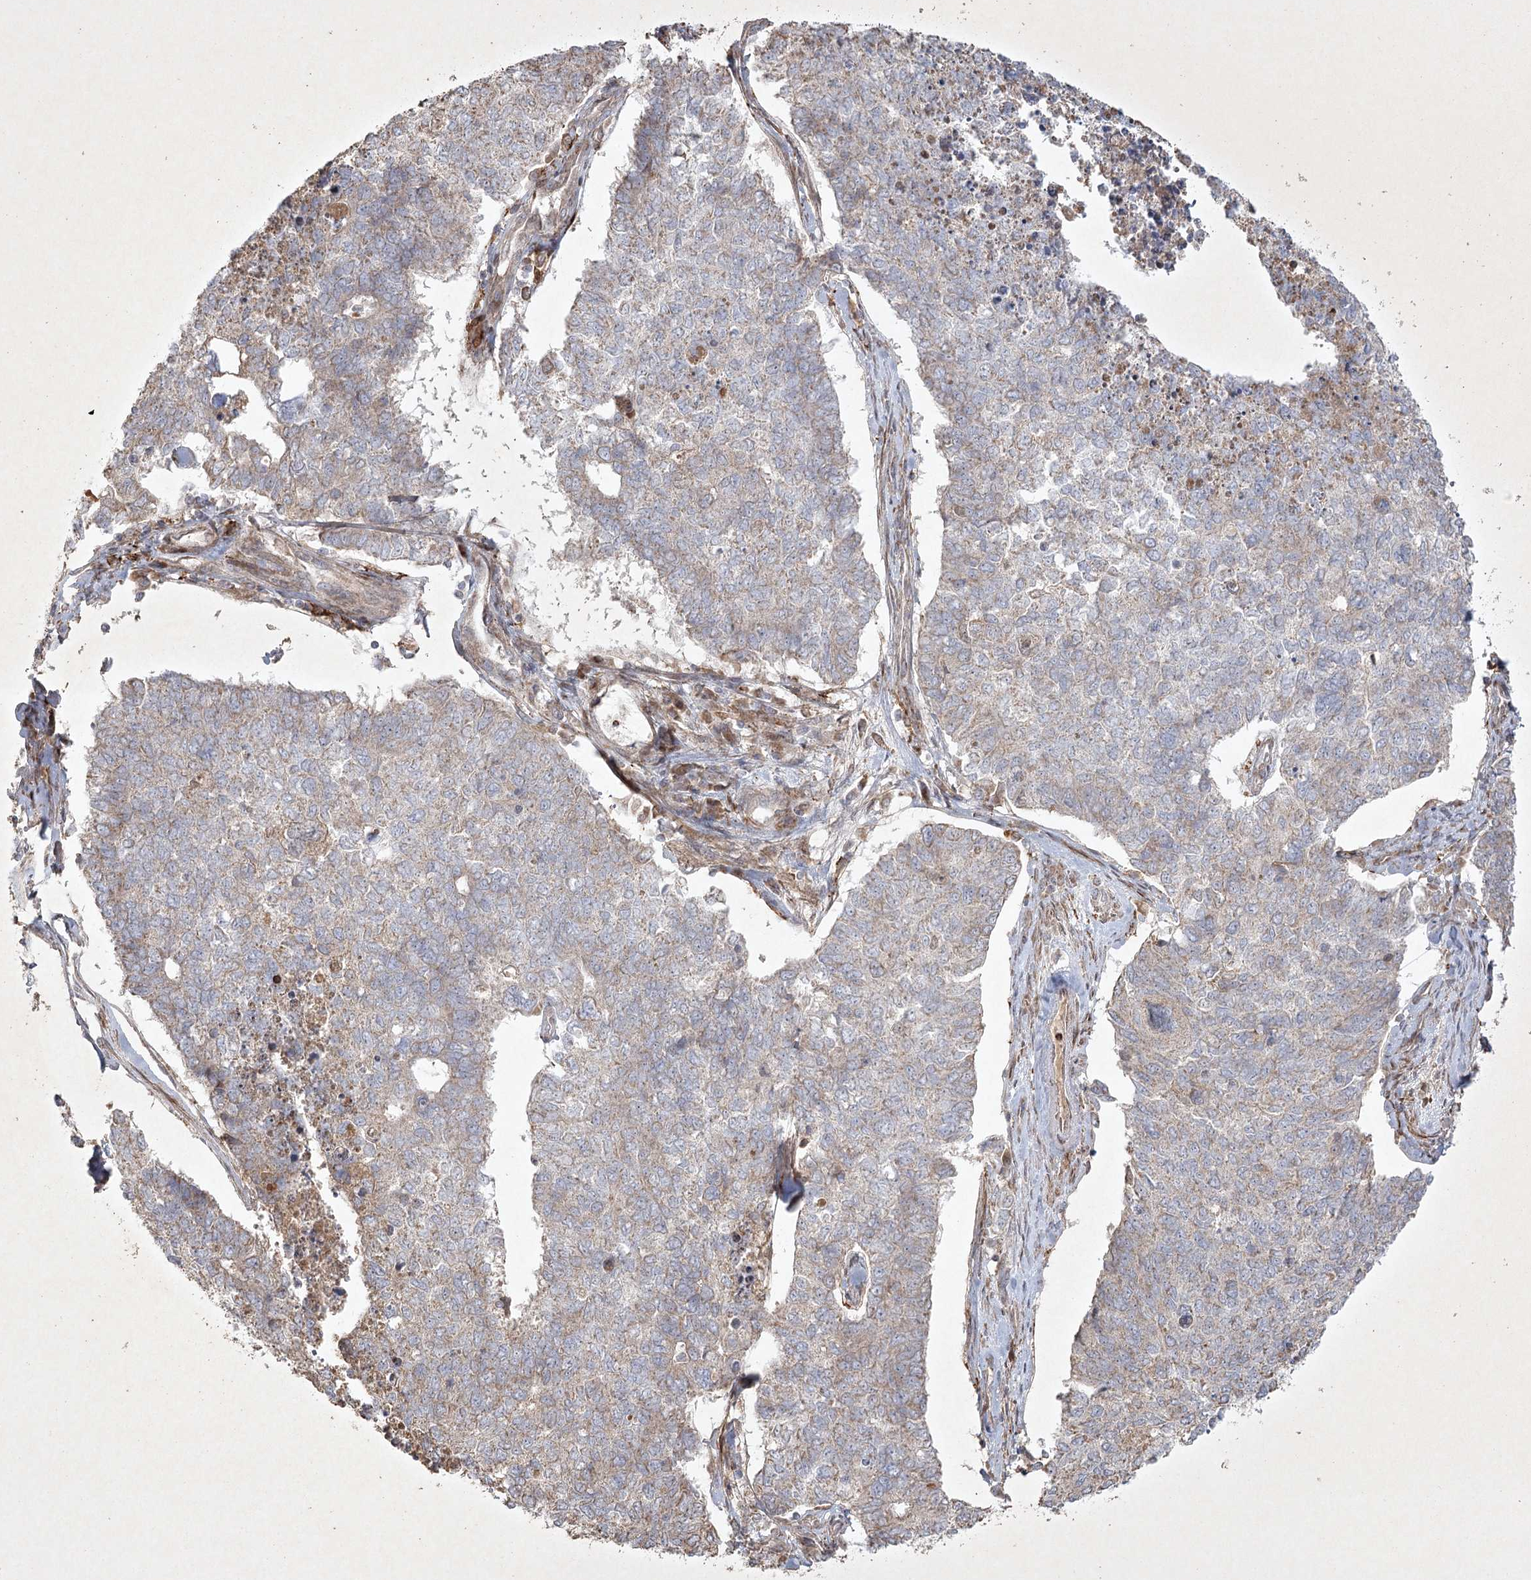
{"staining": {"intensity": "weak", "quantity": "<25%", "location": "cytoplasmic/membranous"}, "tissue": "cervical cancer", "cell_type": "Tumor cells", "image_type": "cancer", "snomed": [{"axis": "morphology", "description": "Squamous cell carcinoma, NOS"}, {"axis": "topography", "description": "Cervix"}], "caption": "Protein analysis of cervical squamous cell carcinoma displays no significant staining in tumor cells. The staining was performed using DAB to visualize the protein expression in brown, while the nuclei were stained in blue with hematoxylin (Magnification: 20x).", "gene": "KBTBD4", "patient": {"sex": "female", "age": 63}}